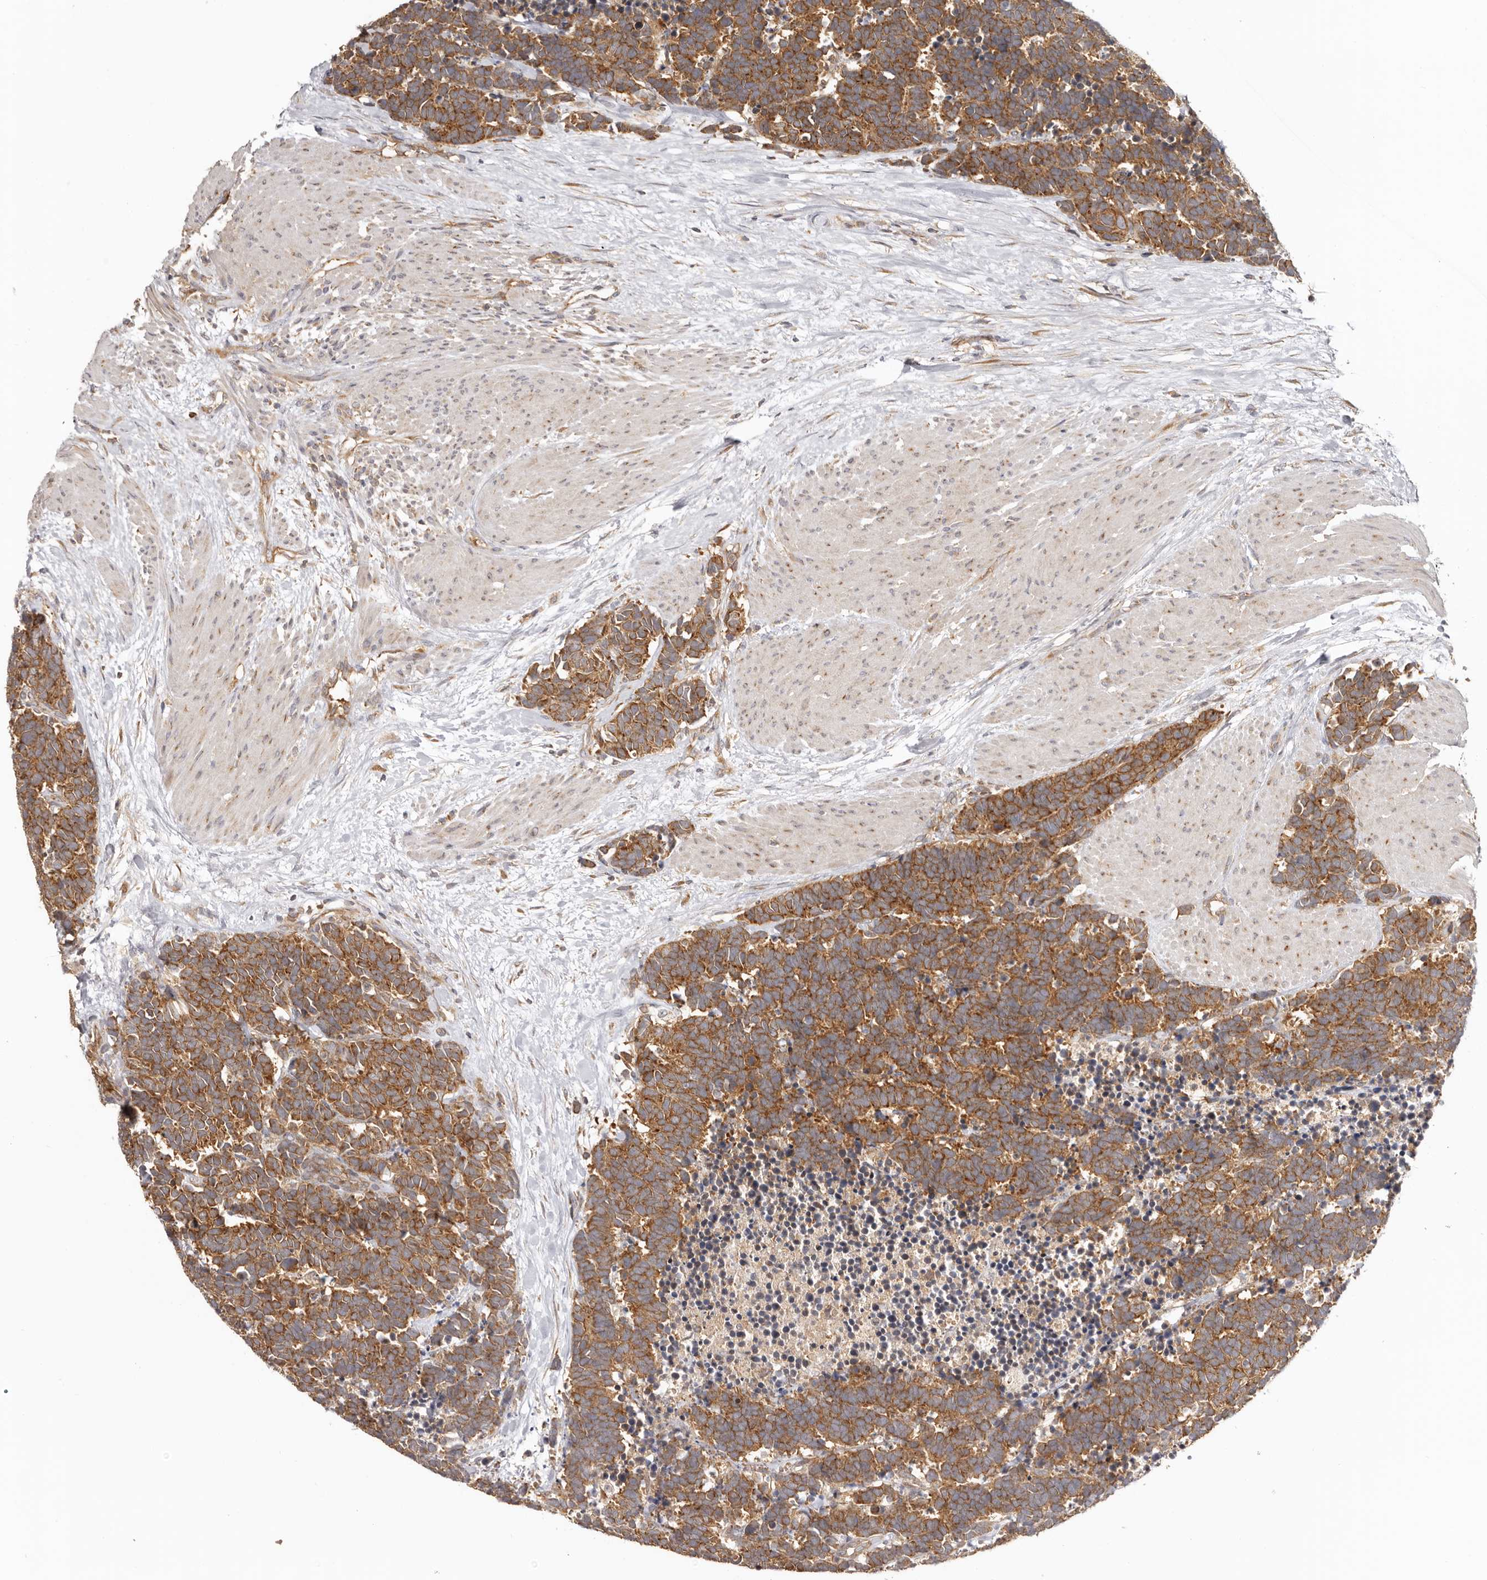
{"staining": {"intensity": "moderate", "quantity": ">75%", "location": "cytoplasmic/membranous"}, "tissue": "carcinoid", "cell_type": "Tumor cells", "image_type": "cancer", "snomed": [{"axis": "morphology", "description": "Carcinoma, NOS"}, {"axis": "morphology", "description": "Carcinoid, malignant, NOS"}, {"axis": "topography", "description": "Urinary bladder"}], "caption": "About >75% of tumor cells in human carcinoid display moderate cytoplasmic/membranous protein staining as visualized by brown immunohistochemical staining.", "gene": "EEF1E1", "patient": {"sex": "male", "age": 57}}